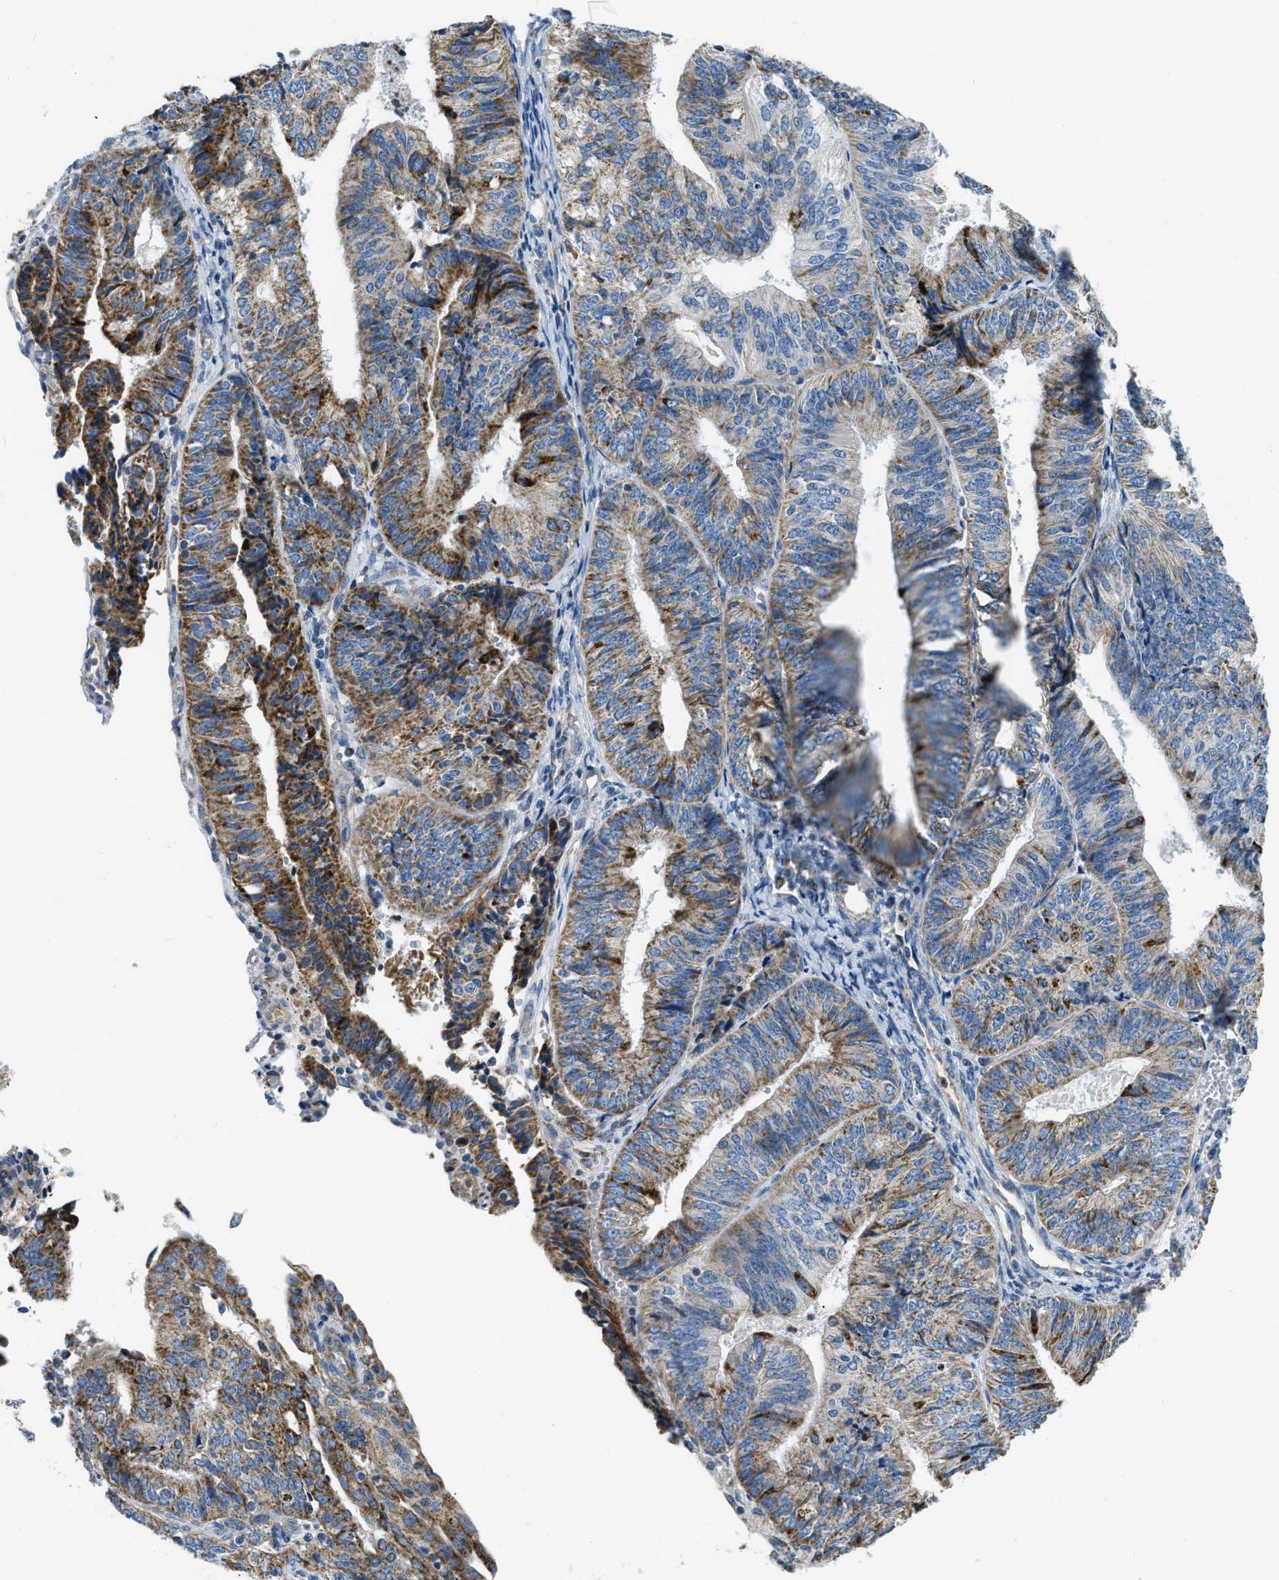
{"staining": {"intensity": "moderate", "quantity": ">75%", "location": "cytoplasmic/membranous"}, "tissue": "endometrial cancer", "cell_type": "Tumor cells", "image_type": "cancer", "snomed": [{"axis": "morphology", "description": "Adenocarcinoma, NOS"}, {"axis": "topography", "description": "Endometrium"}], "caption": "Immunohistochemical staining of endometrial adenocarcinoma displays medium levels of moderate cytoplasmic/membranous protein expression in approximately >75% of tumor cells.", "gene": "ACADVL", "patient": {"sex": "female", "age": 58}}